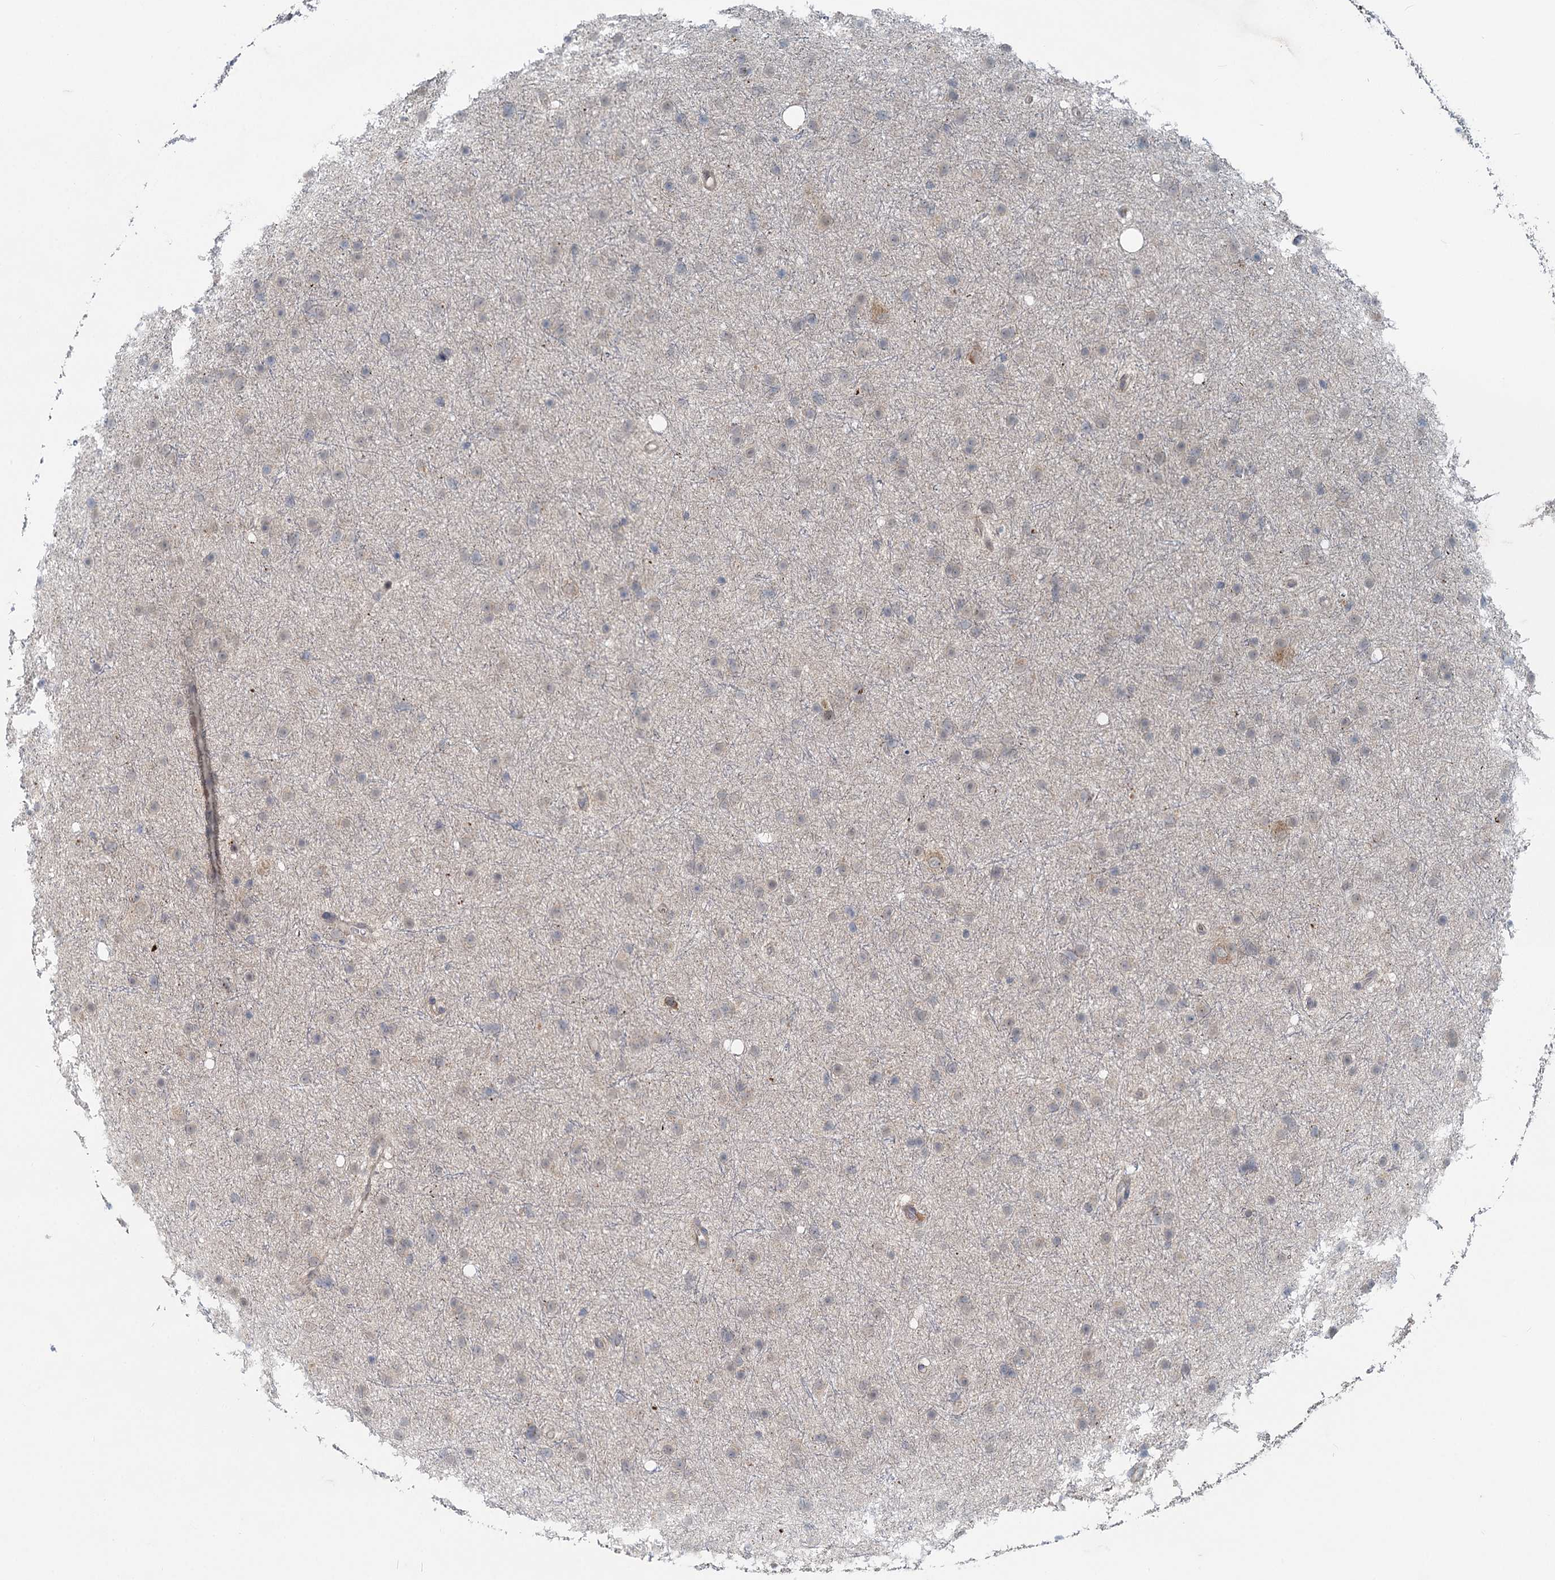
{"staining": {"intensity": "negative", "quantity": "none", "location": "none"}, "tissue": "glioma", "cell_type": "Tumor cells", "image_type": "cancer", "snomed": [{"axis": "morphology", "description": "Glioma, malignant, Low grade"}, {"axis": "topography", "description": "Cerebral cortex"}], "caption": "The IHC photomicrograph has no significant staining in tumor cells of glioma tissue. The staining is performed using DAB (3,3'-diaminobenzidine) brown chromogen with nuclei counter-stained in using hematoxylin.", "gene": "ADCY2", "patient": {"sex": "female", "age": 39}}